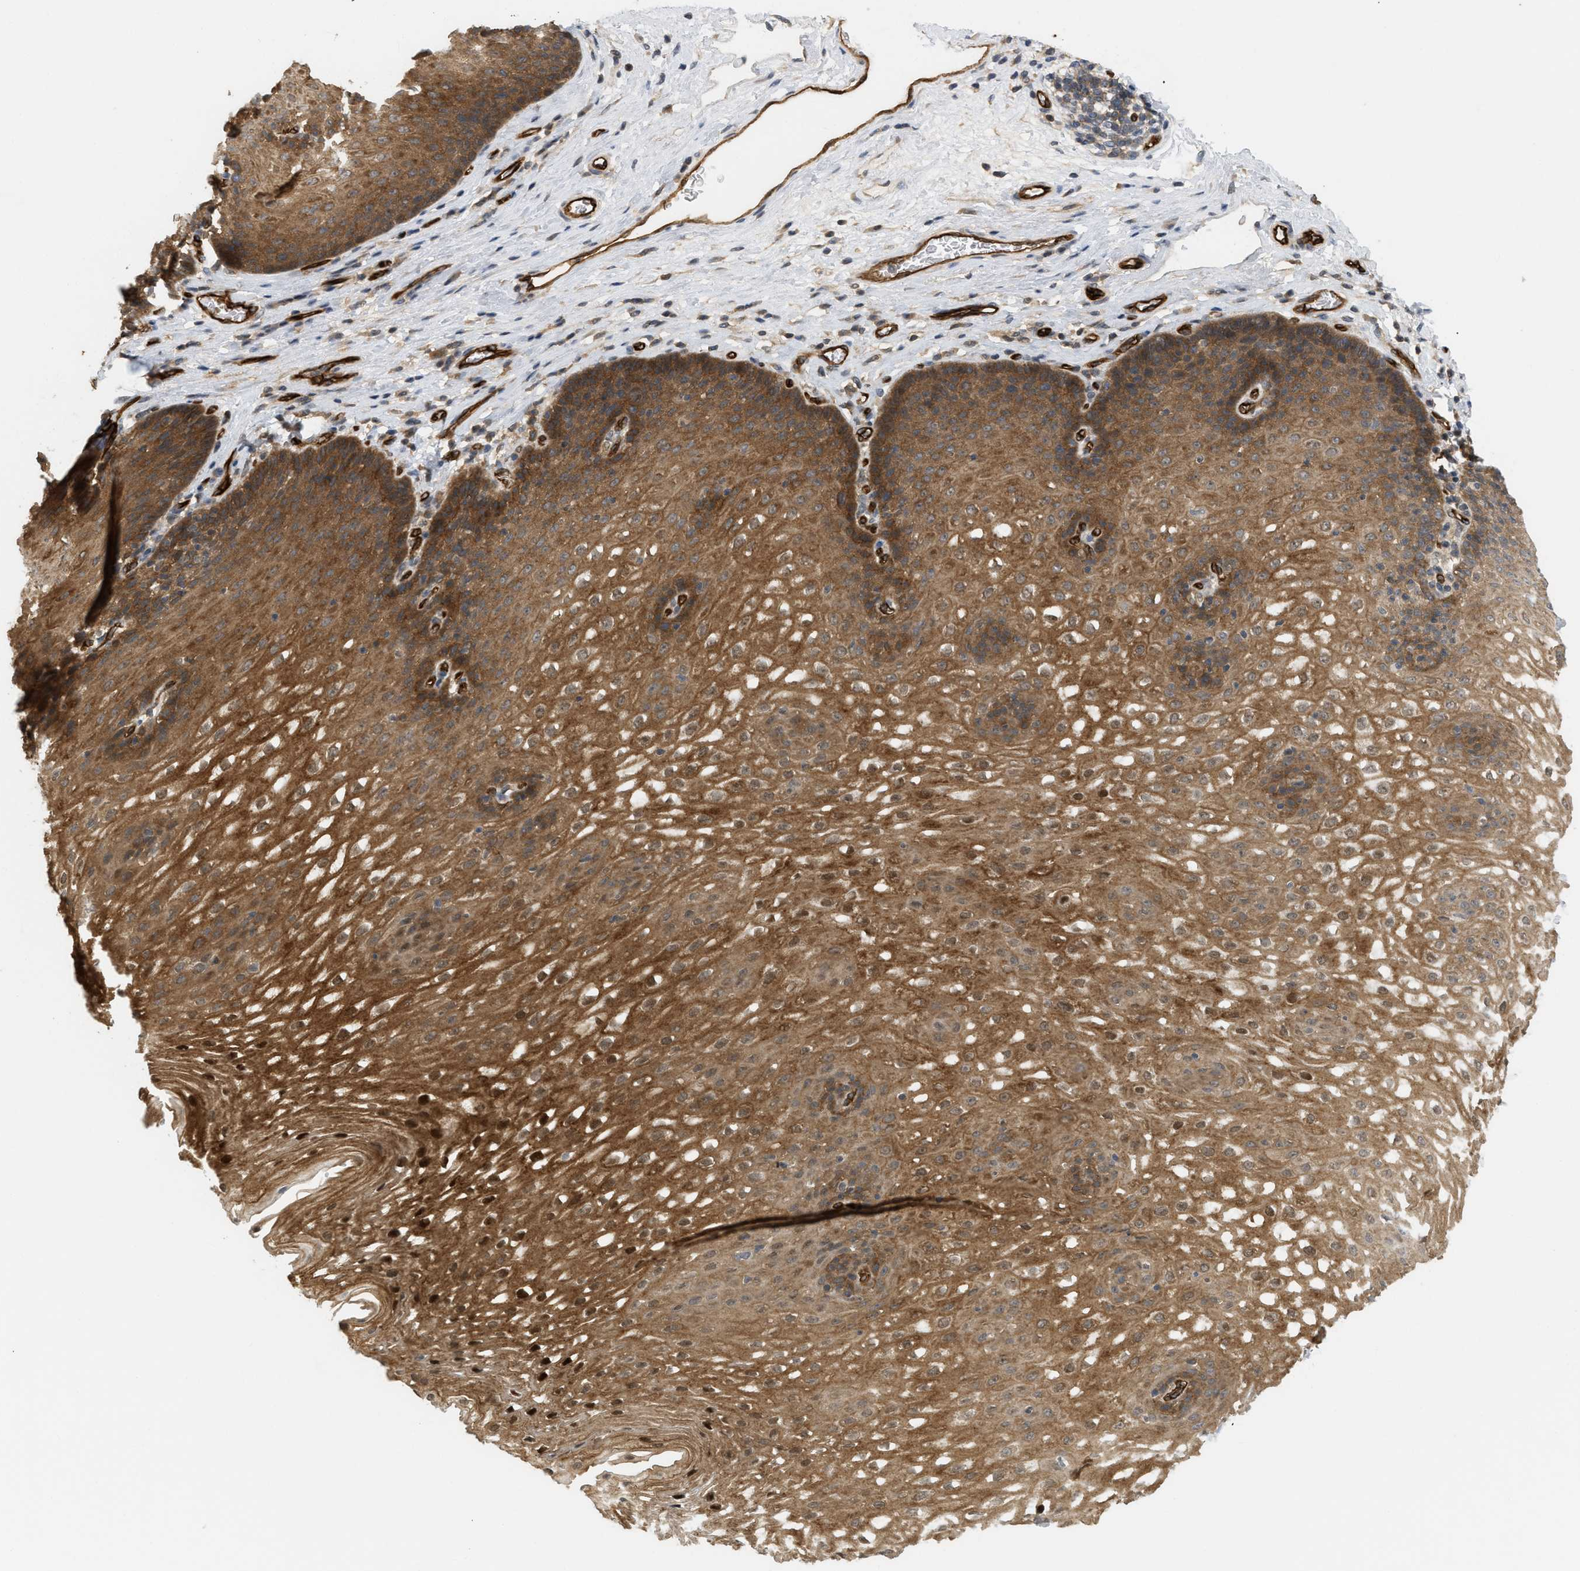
{"staining": {"intensity": "moderate", "quantity": ">75%", "location": "cytoplasmic/membranous,nuclear"}, "tissue": "esophagus", "cell_type": "Squamous epithelial cells", "image_type": "normal", "snomed": [{"axis": "morphology", "description": "Normal tissue, NOS"}, {"axis": "topography", "description": "Esophagus"}], "caption": "Brown immunohistochemical staining in benign esophagus displays moderate cytoplasmic/membranous,nuclear positivity in about >75% of squamous epithelial cells.", "gene": "PALMD", "patient": {"sex": "male", "age": 48}}